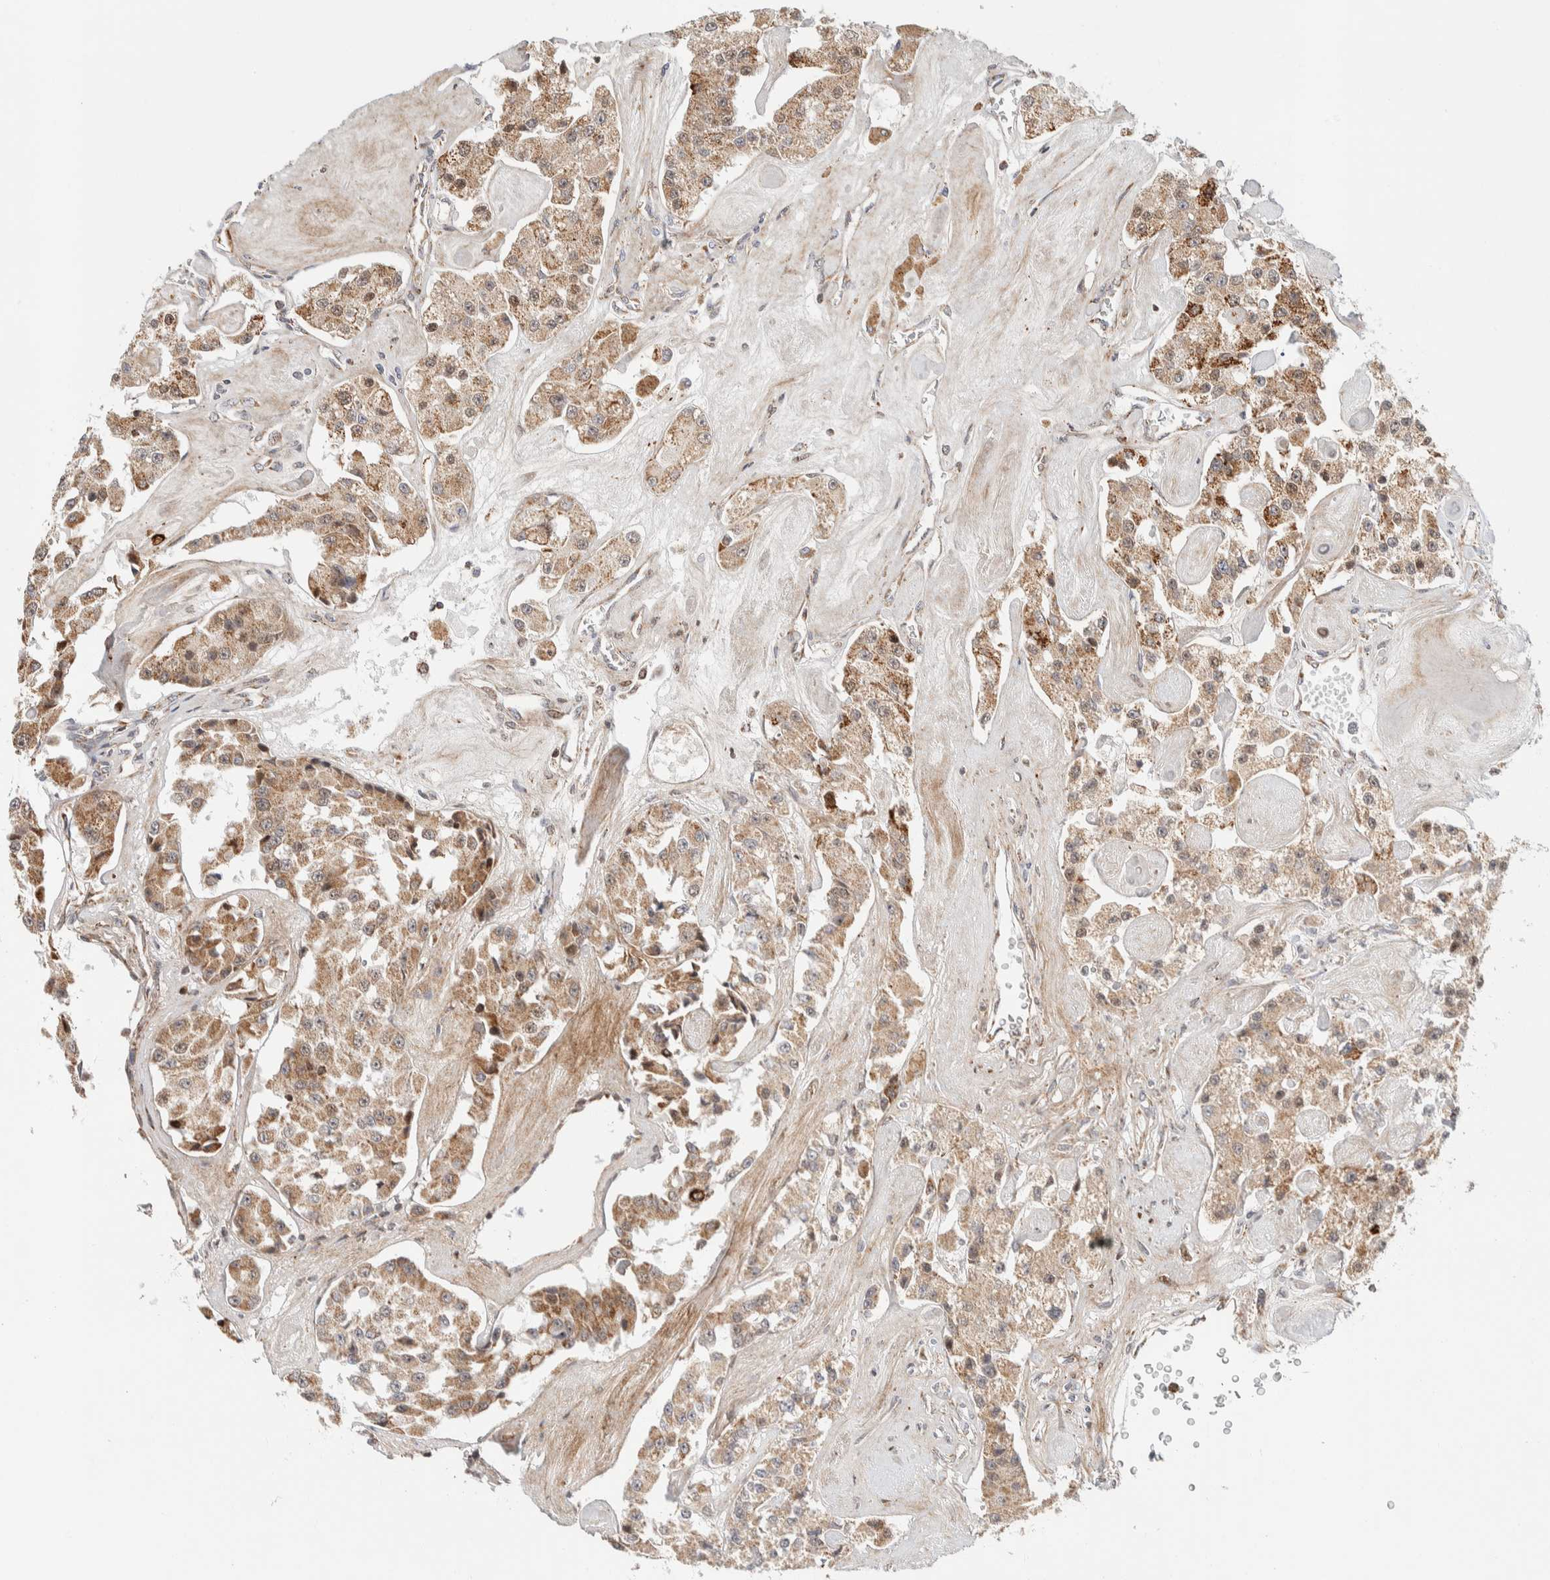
{"staining": {"intensity": "moderate", "quantity": ">75%", "location": "cytoplasmic/membranous"}, "tissue": "carcinoid", "cell_type": "Tumor cells", "image_type": "cancer", "snomed": [{"axis": "morphology", "description": "Carcinoid, malignant, NOS"}, {"axis": "topography", "description": "Pancreas"}], "caption": "A micrograph showing moderate cytoplasmic/membranous expression in approximately >75% of tumor cells in carcinoid, as visualized by brown immunohistochemical staining.", "gene": "TSPAN32", "patient": {"sex": "male", "age": 41}}